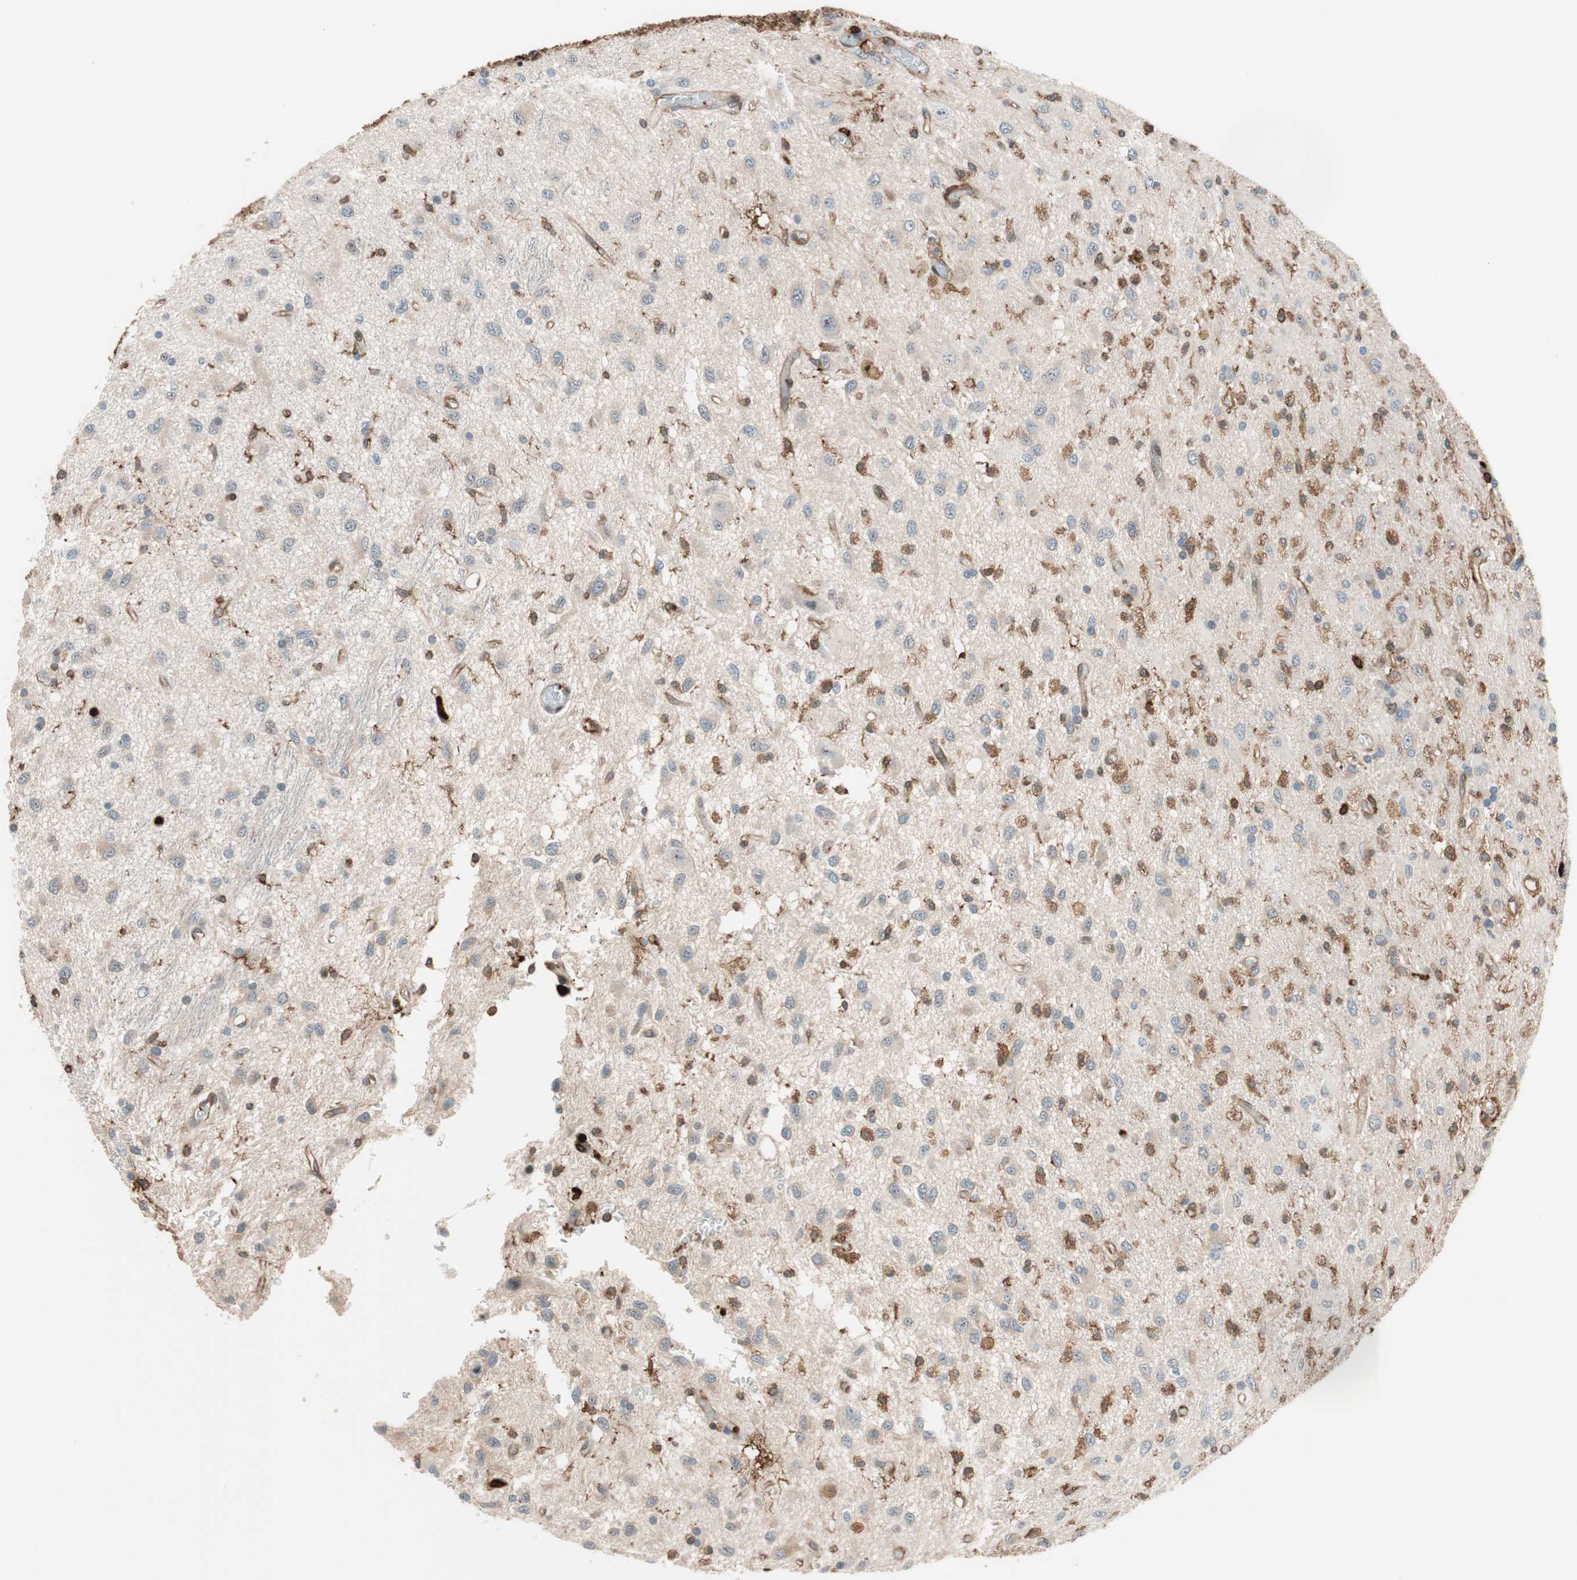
{"staining": {"intensity": "strong", "quantity": "25%-75%", "location": "cytoplasmic/membranous"}, "tissue": "glioma", "cell_type": "Tumor cells", "image_type": "cancer", "snomed": [{"axis": "morphology", "description": "Glioma, malignant, Low grade"}, {"axis": "topography", "description": "Brain"}], "caption": "Protein expression analysis of human glioma reveals strong cytoplasmic/membranous staining in about 25%-75% of tumor cells.", "gene": "VASP", "patient": {"sex": "male", "age": 77}}